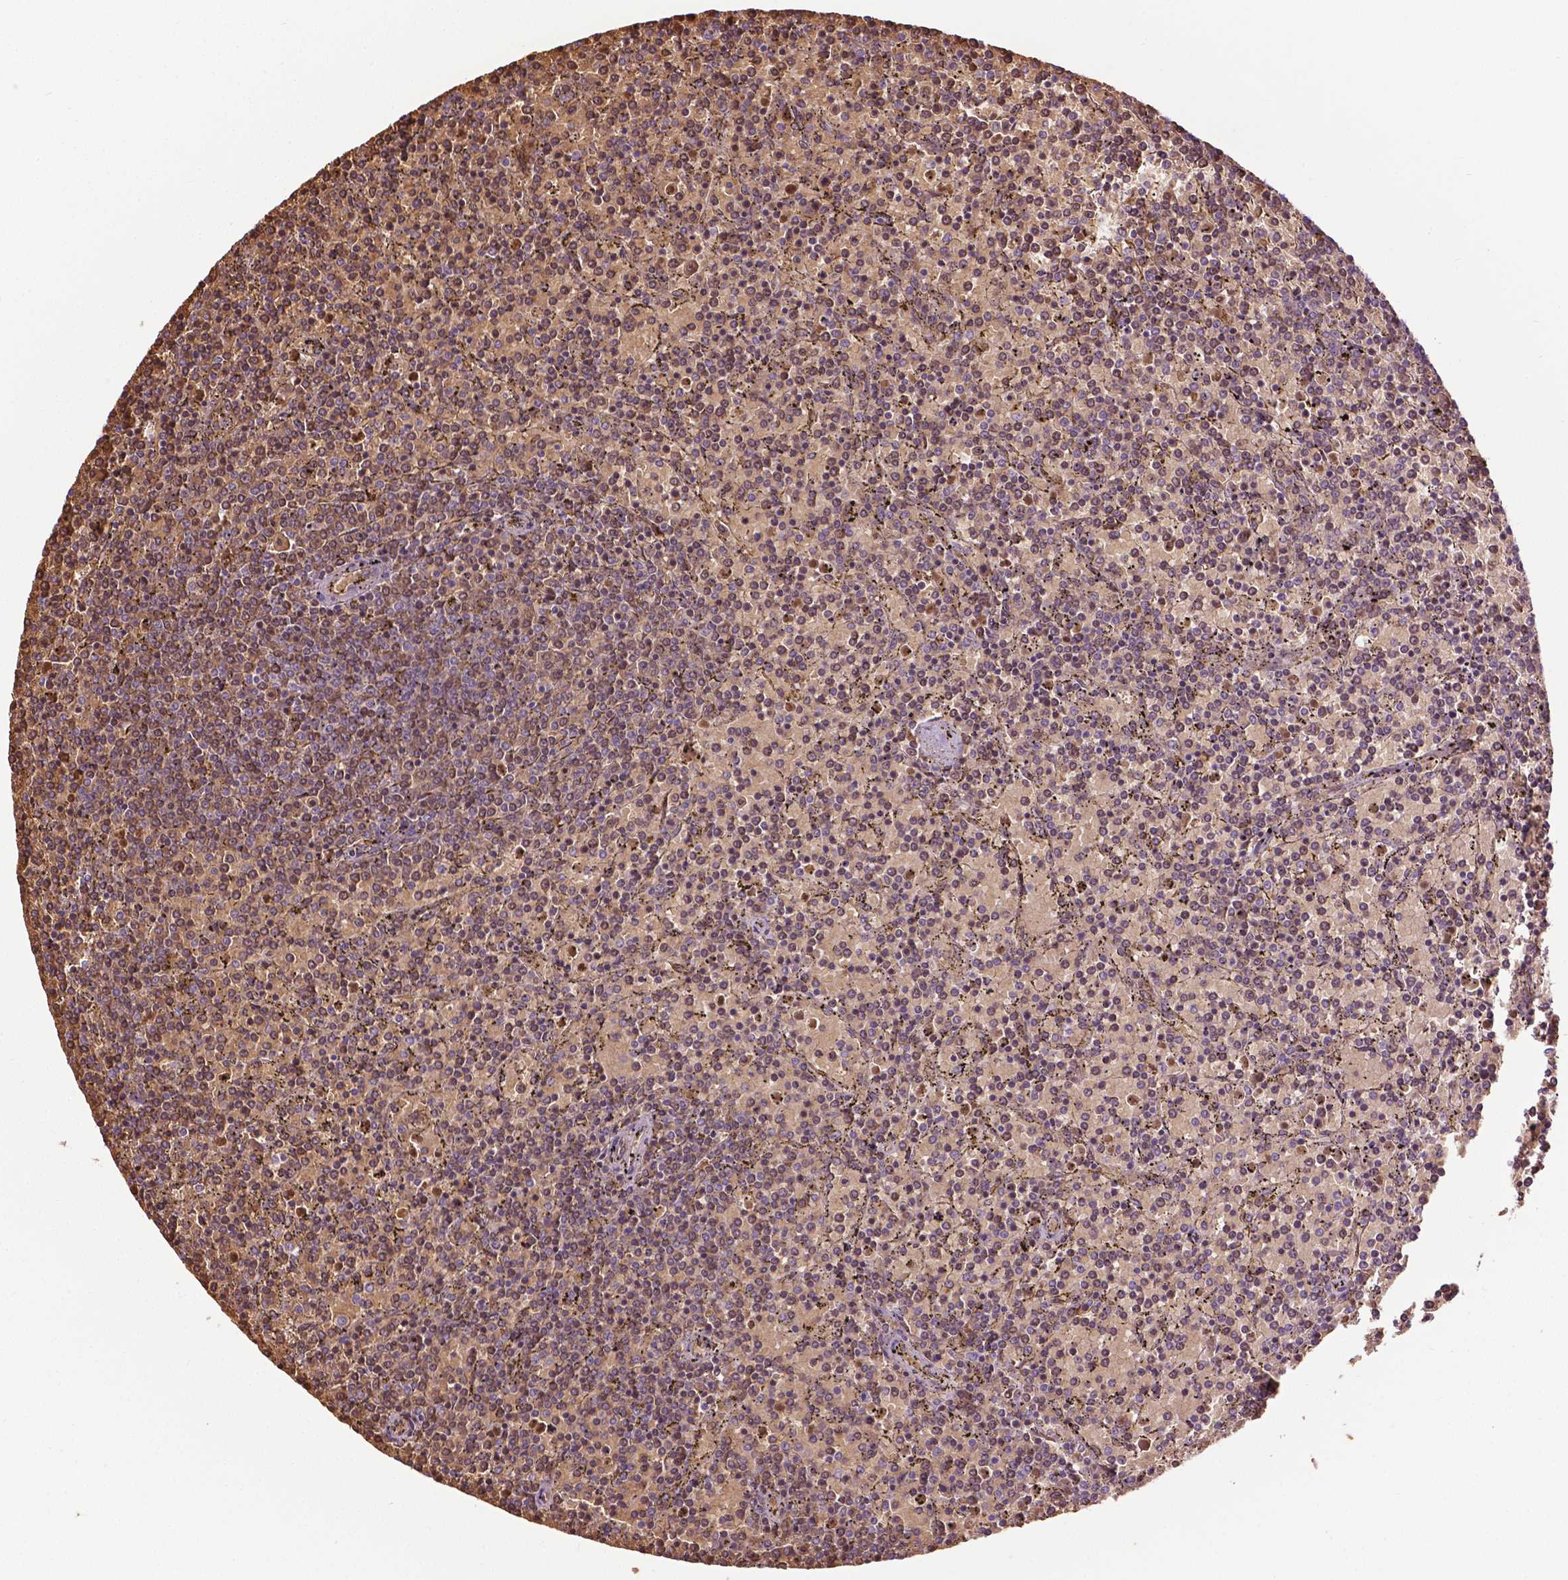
{"staining": {"intensity": "weak", "quantity": "25%-75%", "location": "cytoplasmic/membranous"}, "tissue": "lymphoma", "cell_type": "Tumor cells", "image_type": "cancer", "snomed": [{"axis": "morphology", "description": "Malignant lymphoma, non-Hodgkin's type, Low grade"}, {"axis": "topography", "description": "Spleen"}], "caption": "Weak cytoplasmic/membranous protein expression is appreciated in about 25%-75% of tumor cells in low-grade malignant lymphoma, non-Hodgkin's type.", "gene": "ZNF41", "patient": {"sex": "female", "age": 77}}